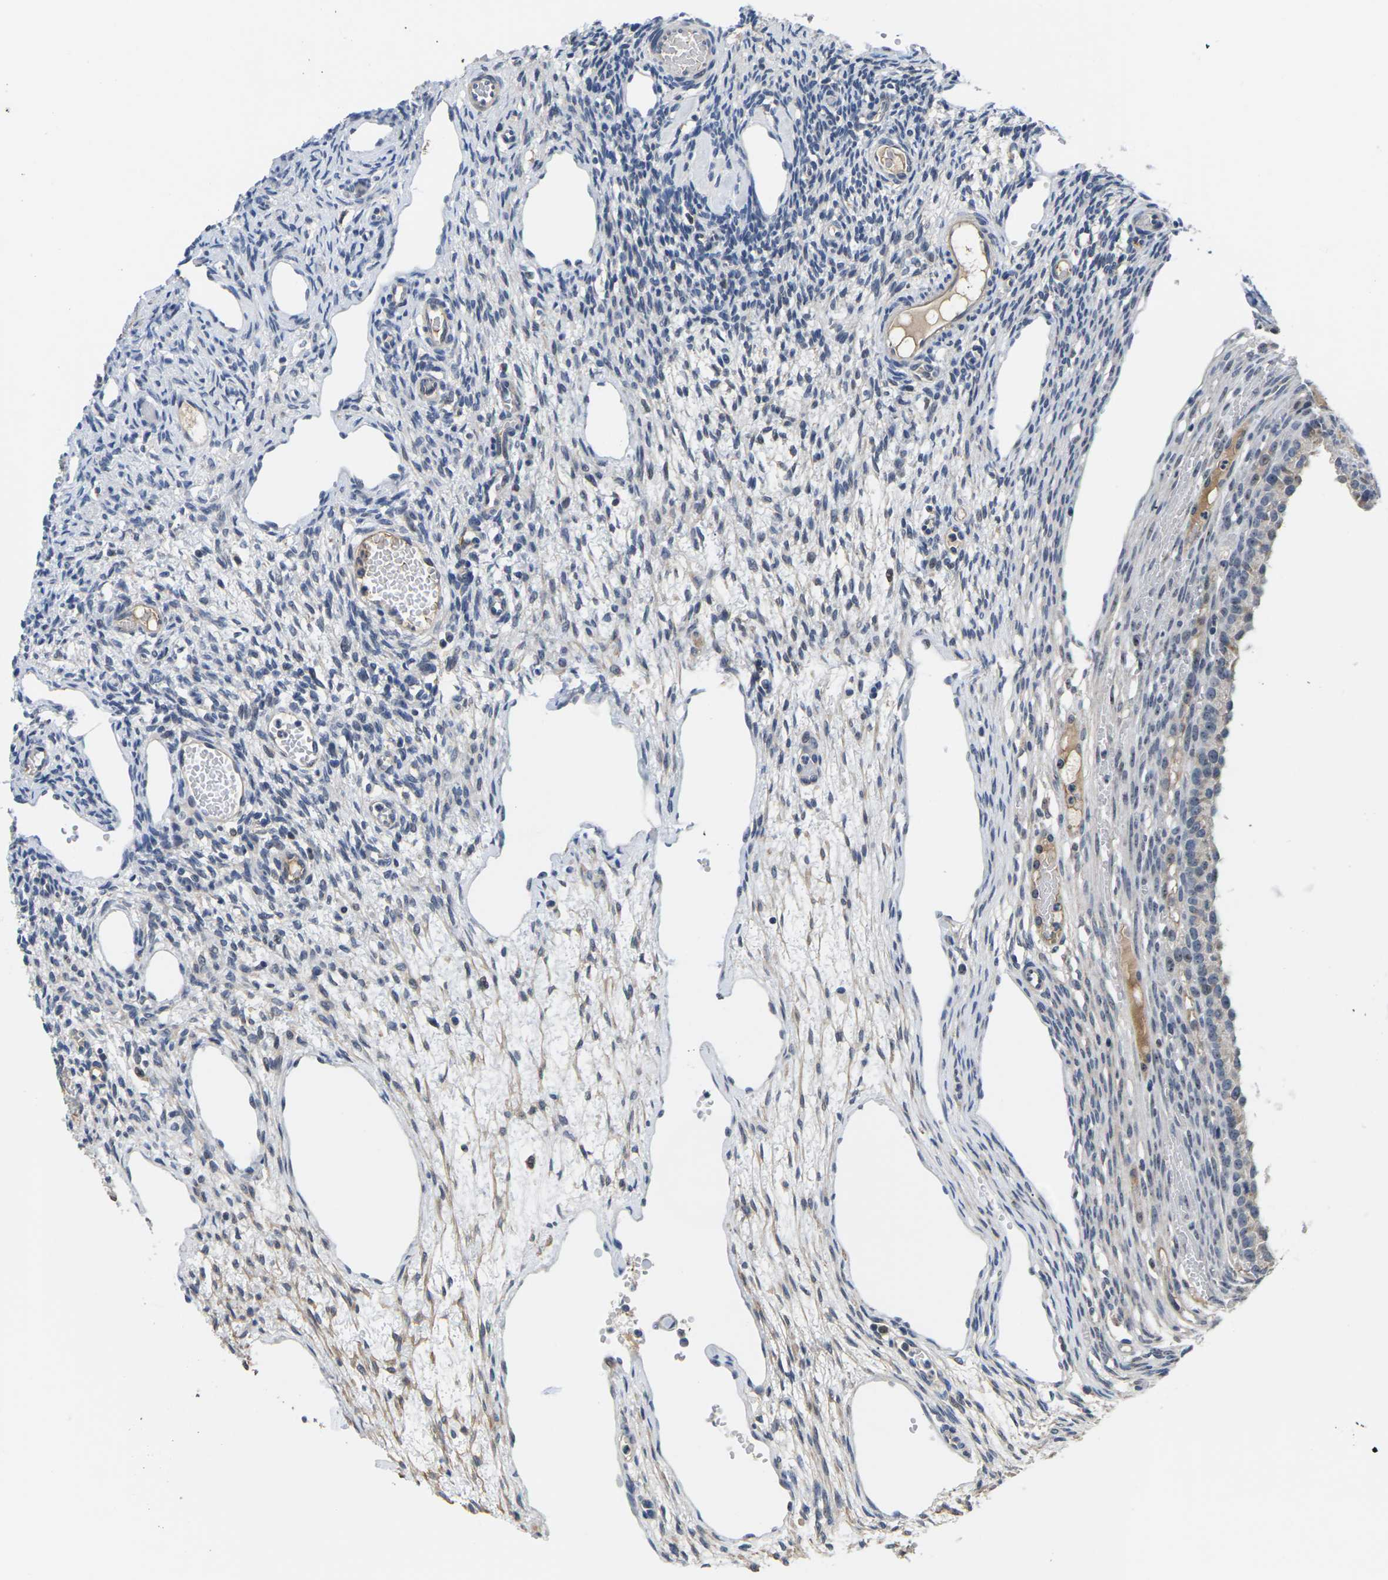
{"staining": {"intensity": "weak", "quantity": "<25%", "location": "cytoplasmic/membranous"}, "tissue": "ovary", "cell_type": "Ovarian stroma cells", "image_type": "normal", "snomed": [{"axis": "morphology", "description": "Normal tissue, NOS"}, {"axis": "topography", "description": "Ovary"}], "caption": "Immunohistochemistry histopathology image of benign ovary: human ovary stained with DAB (3,3'-diaminobenzidine) displays no significant protein staining in ovarian stroma cells.", "gene": "ST6GAL2", "patient": {"sex": "female", "age": 33}}